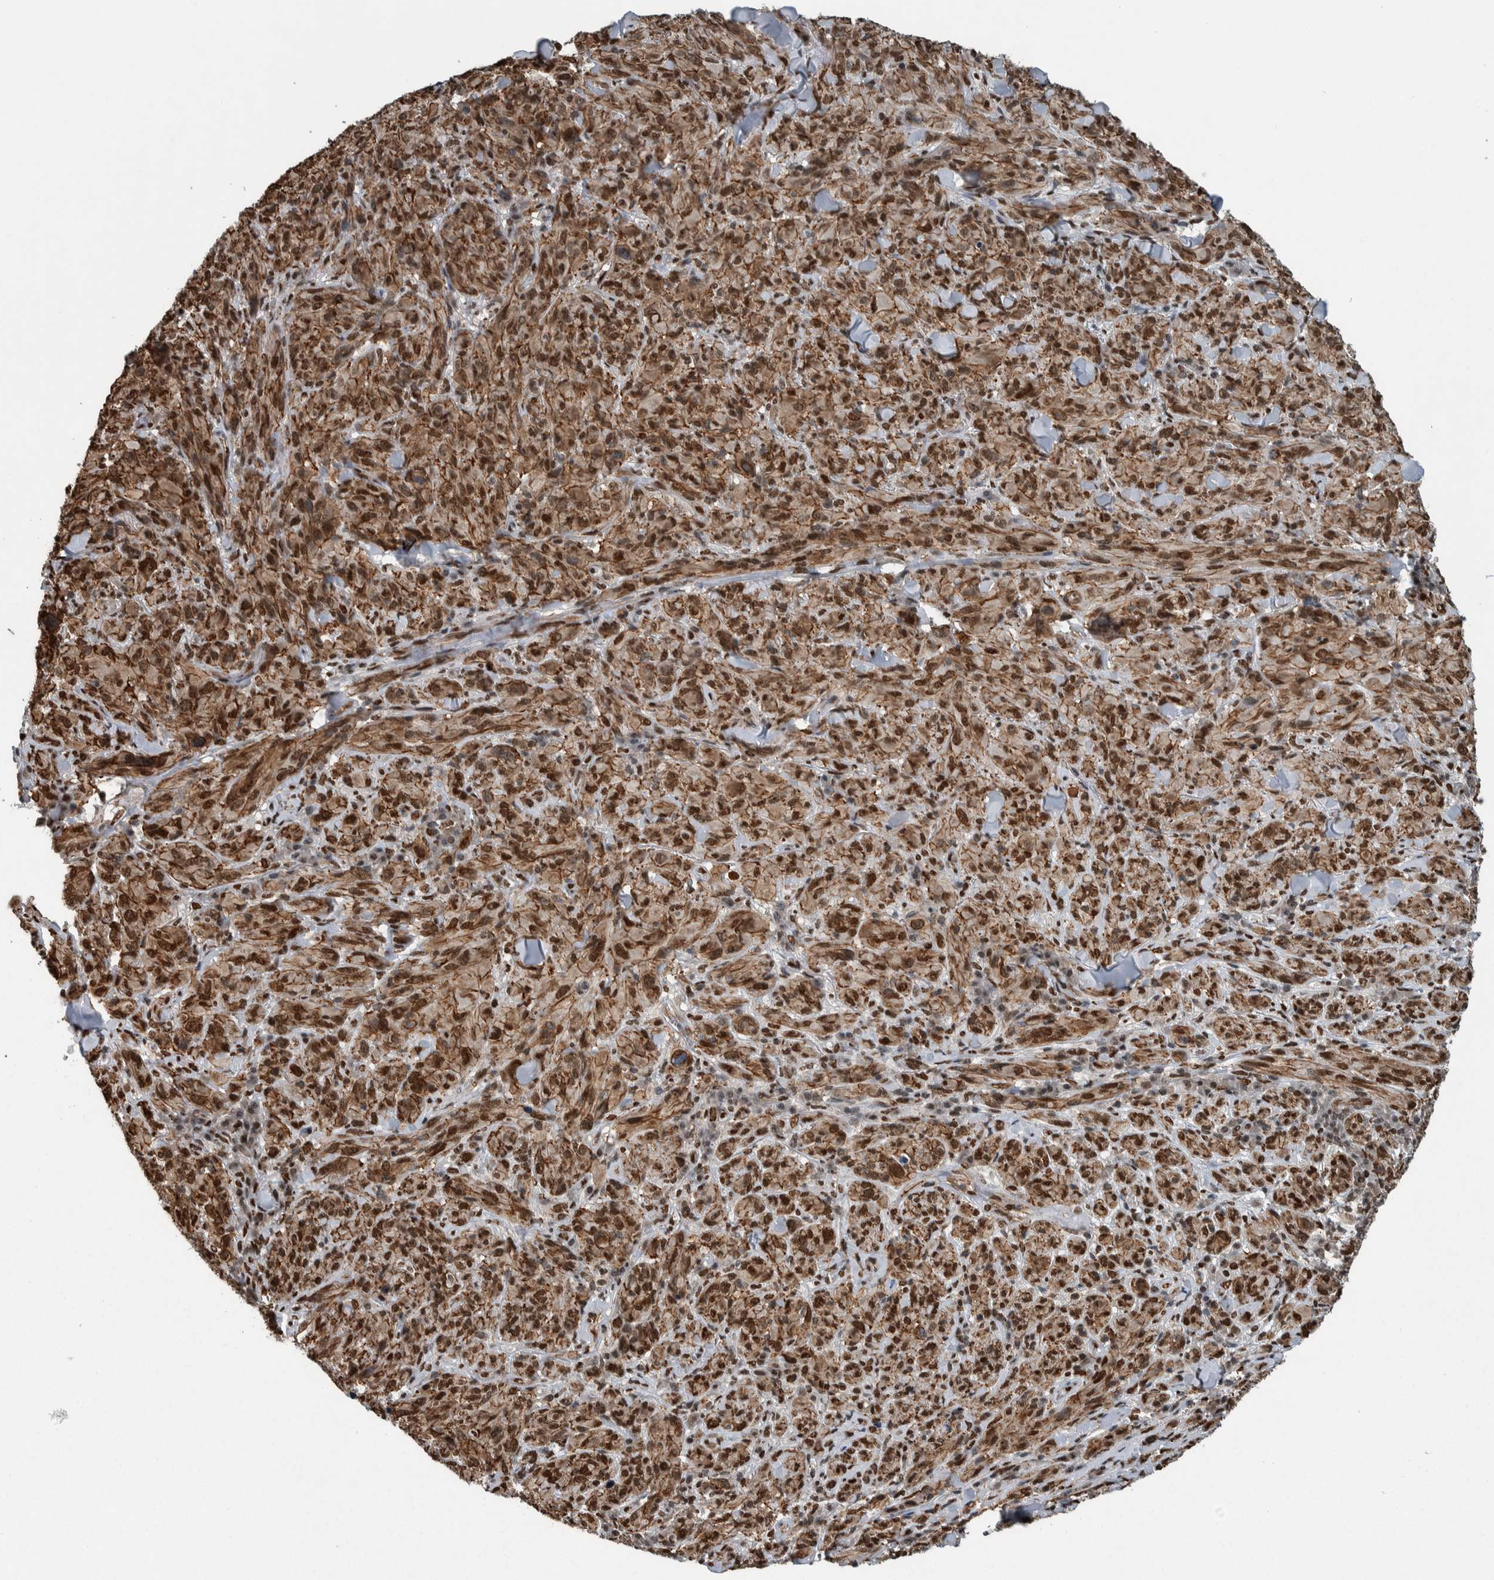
{"staining": {"intensity": "strong", "quantity": ">75%", "location": "cytoplasmic/membranous,nuclear"}, "tissue": "melanoma", "cell_type": "Tumor cells", "image_type": "cancer", "snomed": [{"axis": "morphology", "description": "Malignant melanoma, NOS"}, {"axis": "topography", "description": "Skin of head"}], "caption": "Strong cytoplasmic/membranous and nuclear expression is appreciated in approximately >75% of tumor cells in melanoma.", "gene": "FAM135B", "patient": {"sex": "male", "age": 96}}